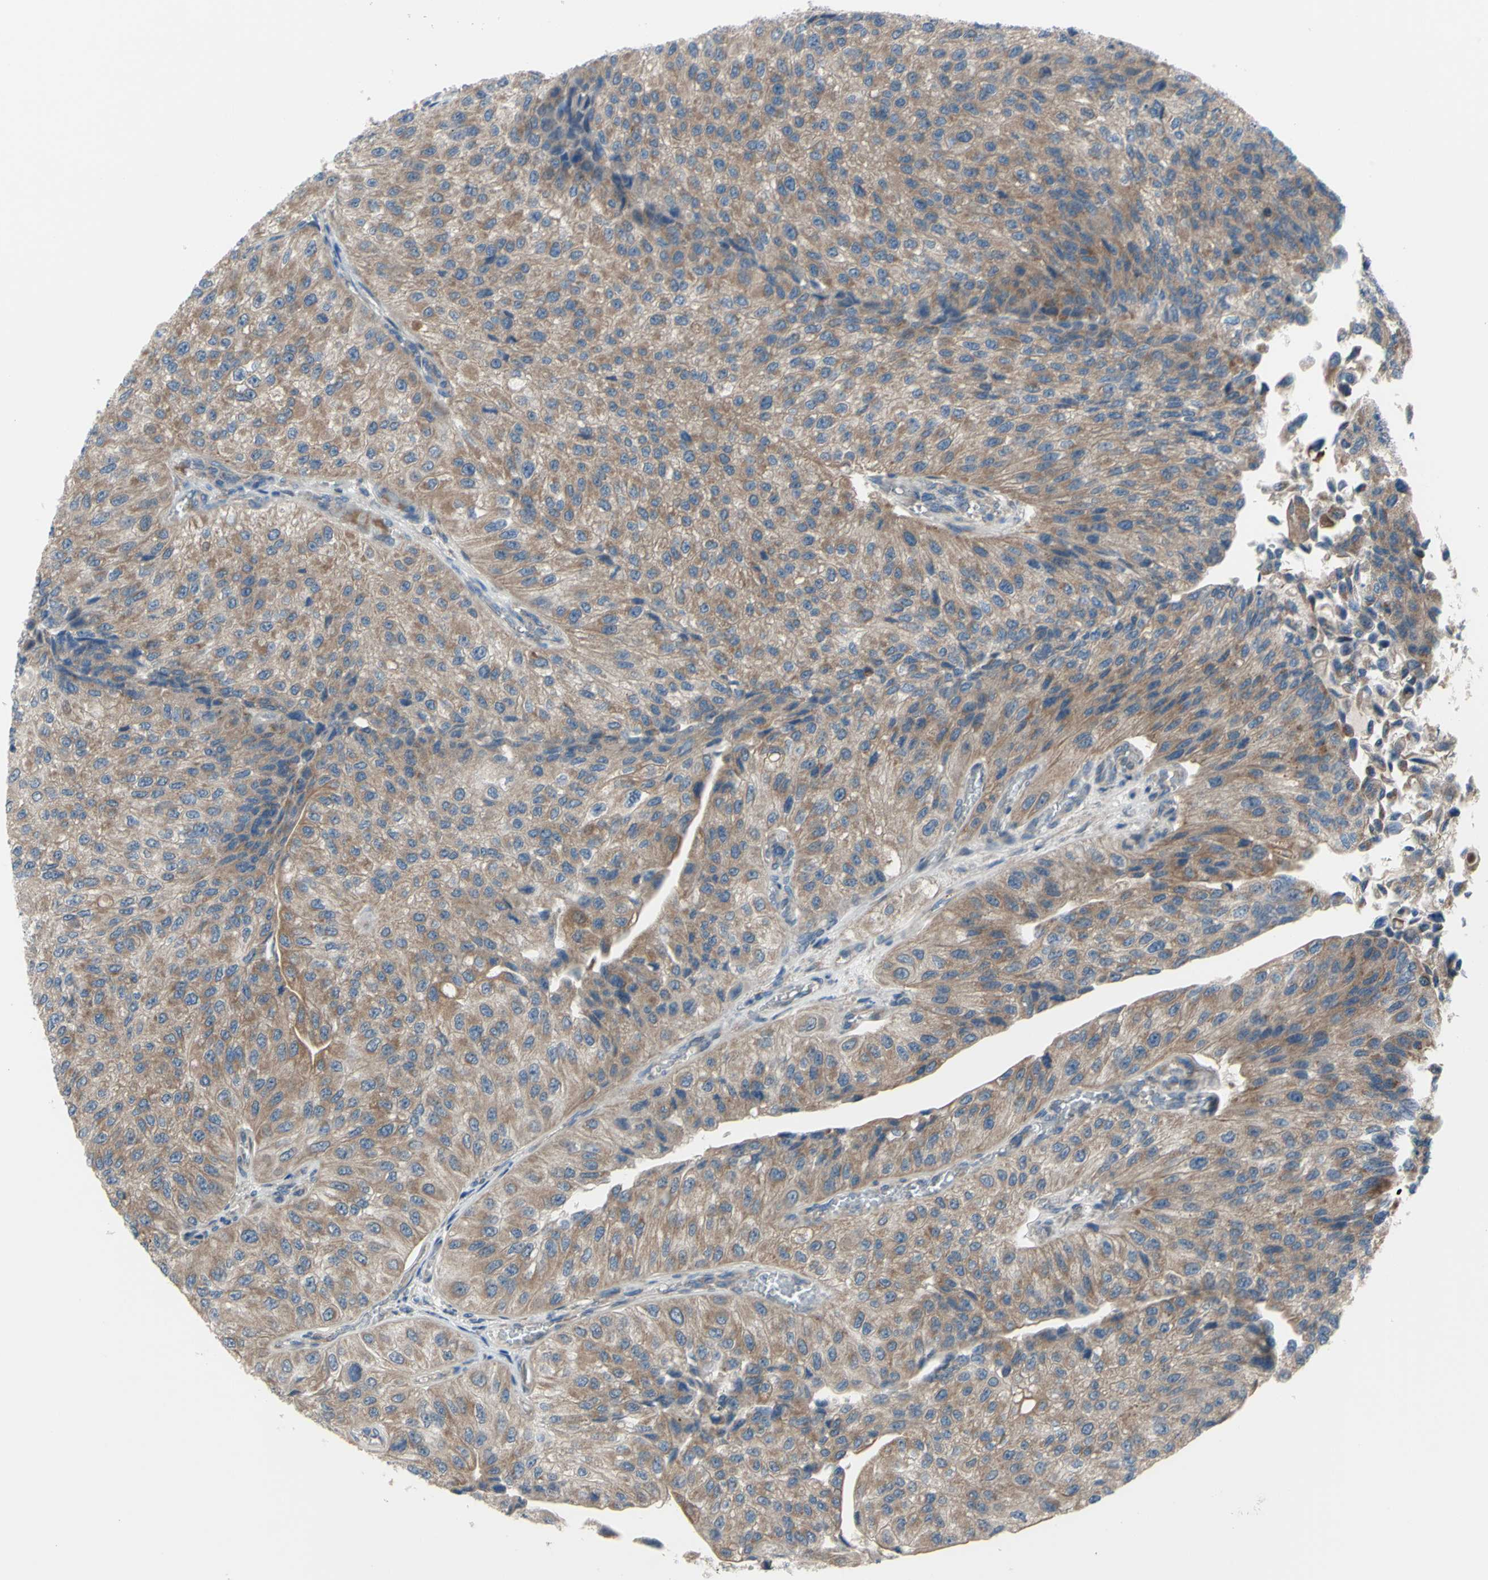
{"staining": {"intensity": "moderate", "quantity": ">75%", "location": "cytoplasmic/membranous"}, "tissue": "urothelial cancer", "cell_type": "Tumor cells", "image_type": "cancer", "snomed": [{"axis": "morphology", "description": "Urothelial carcinoma, High grade"}, {"axis": "topography", "description": "Kidney"}, {"axis": "topography", "description": "Urinary bladder"}], "caption": "Human urothelial carcinoma (high-grade) stained with a brown dye exhibits moderate cytoplasmic/membranous positive positivity in approximately >75% of tumor cells.", "gene": "GRAMD2B", "patient": {"sex": "male", "age": 77}}